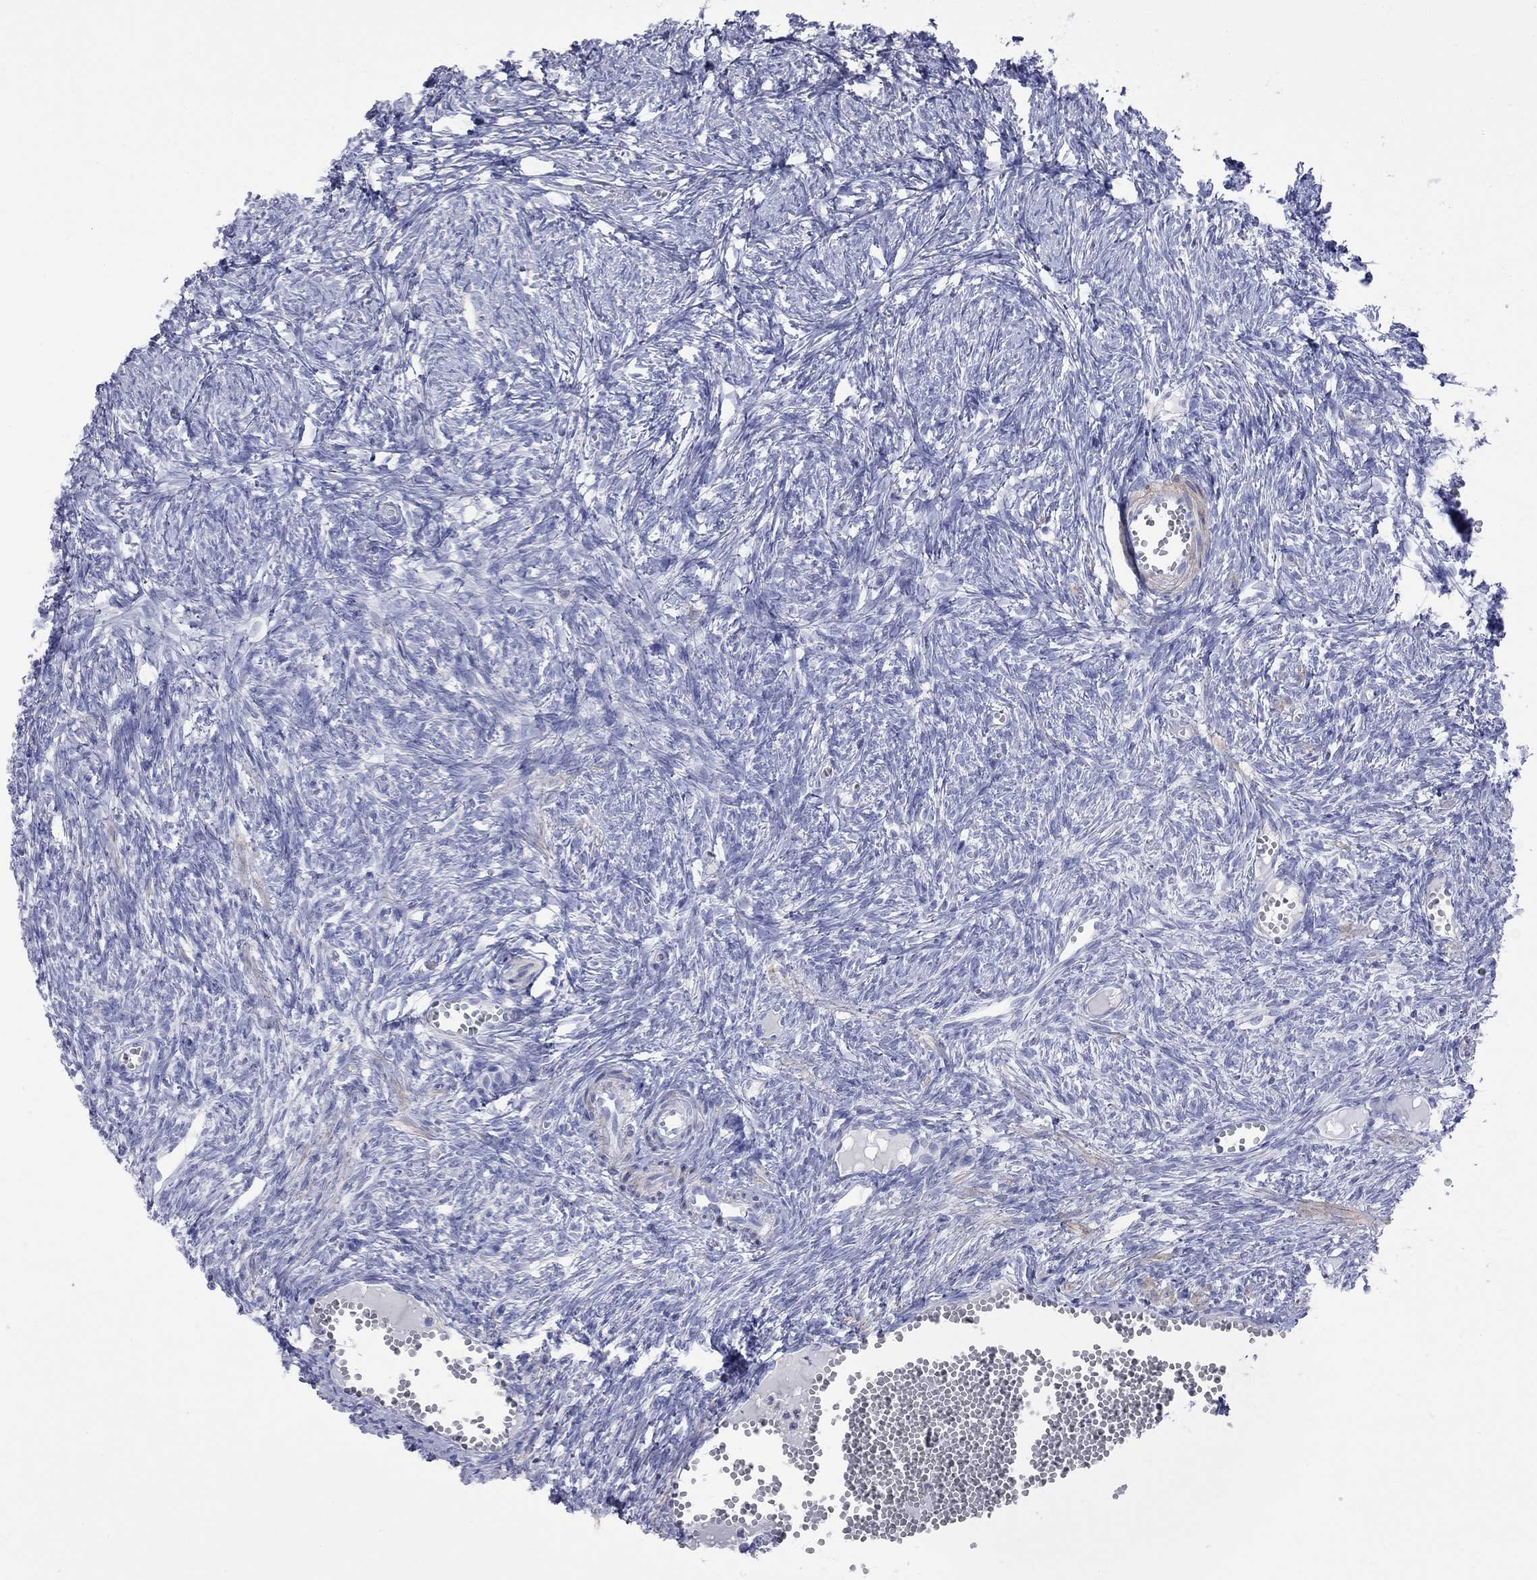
{"staining": {"intensity": "negative", "quantity": "none", "location": "none"}, "tissue": "ovary", "cell_type": "Ovarian stroma cells", "image_type": "normal", "snomed": [{"axis": "morphology", "description": "Normal tissue, NOS"}, {"axis": "topography", "description": "Ovary"}], "caption": "Ovarian stroma cells are negative for protein expression in unremarkable human ovary. The staining was performed using DAB (3,3'-diaminobenzidine) to visualize the protein expression in brown, while the nuclei were stained in blue with hematoxylin (Magnification: 20x).", "gene": "S100A3", "patient": {"sex": "female", "age": 43}}